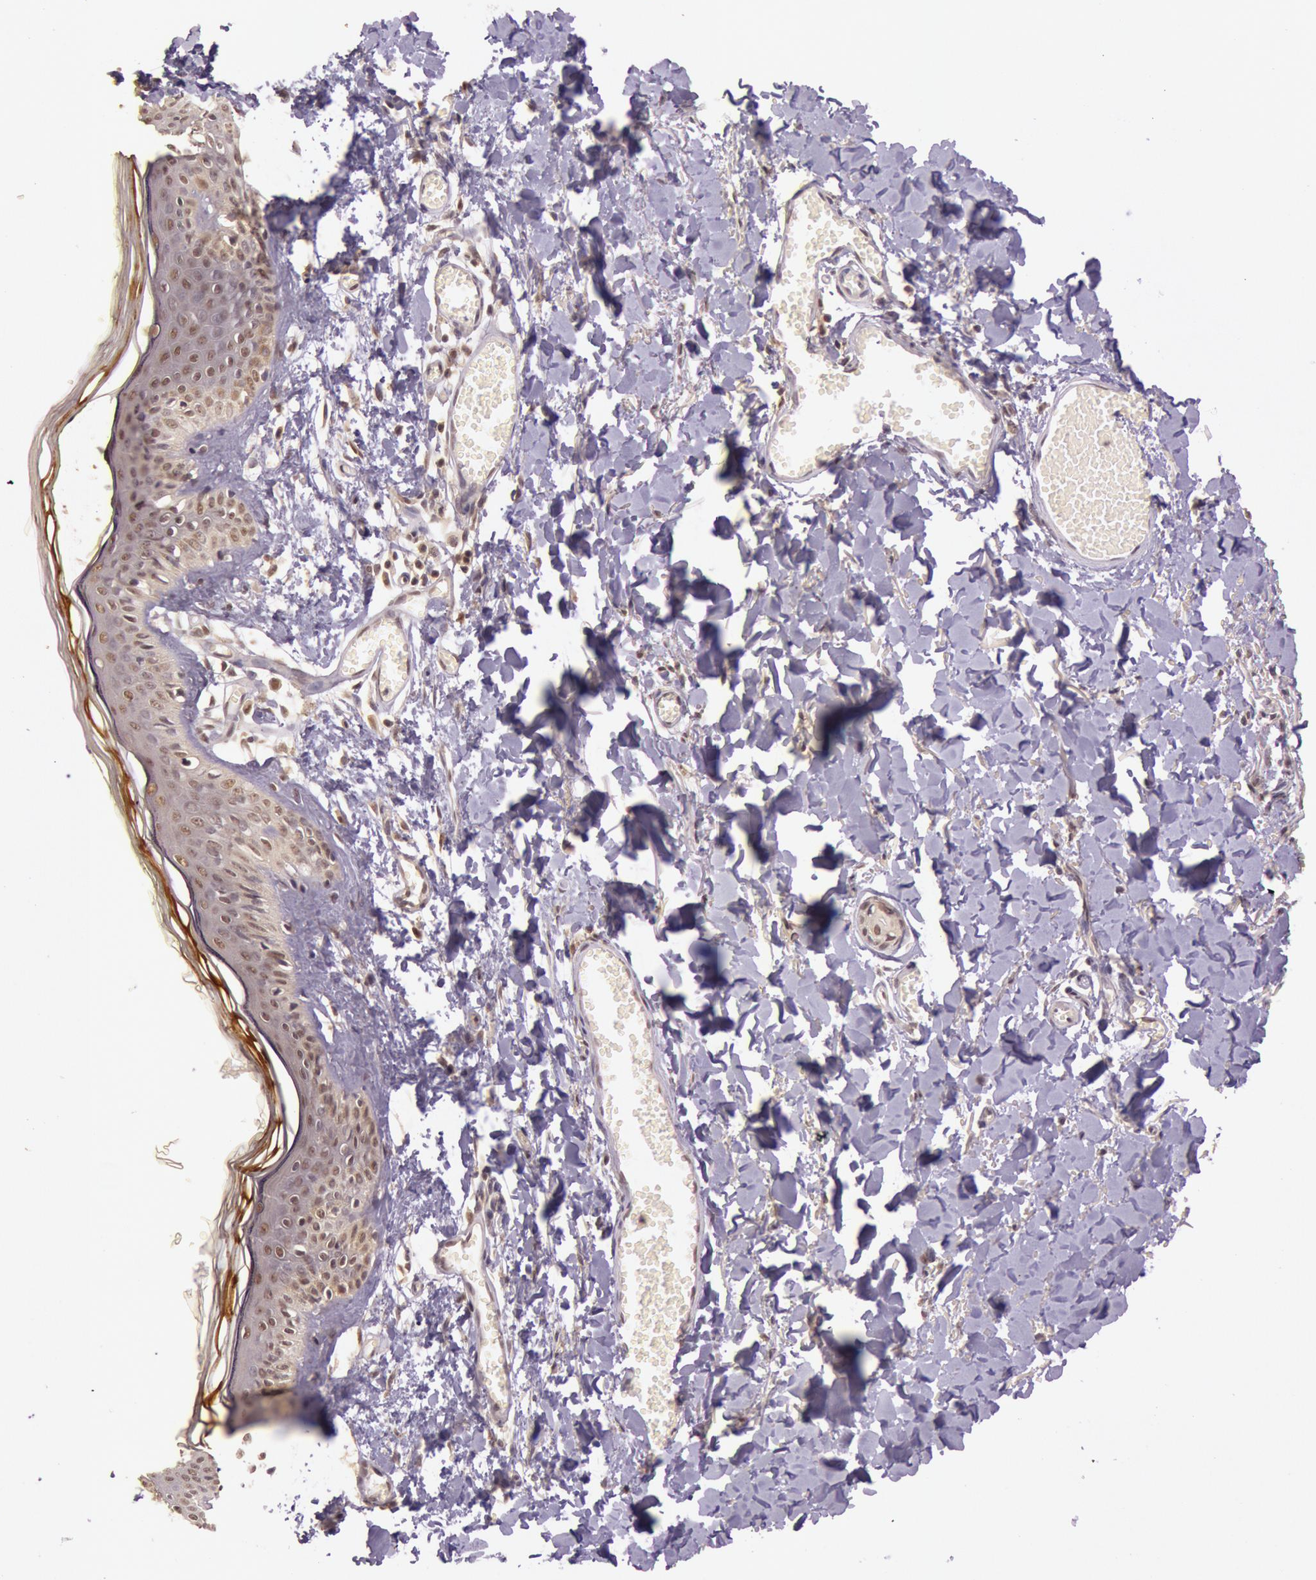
{"staining": {"intensity": "weak", "quantity": "25%-75%", "location": "nuclear"}, "tissue": "skin", "cell_type": "Fibroblasts", "image_type": "normal", "snomed": [{"axis": "morphology", "description": "Normal tissue, NOS"}, {"axis": "morphology", "description": "Sarcoma, NOS"}, {"axis": "topography", "description": "Skin"}, {"axis": "topography", "description": "Soft tissue"}], "caption": "Immunohistochemistry (IHC) (DAB (3,3'-diaminobenzidine)) staining of unremarkable human skin displays weak nuclear protein positivity in about 25%-75% of fibroblasts.", "gene": "RTL10", "patient": {"sex": "female", "age": 51}}